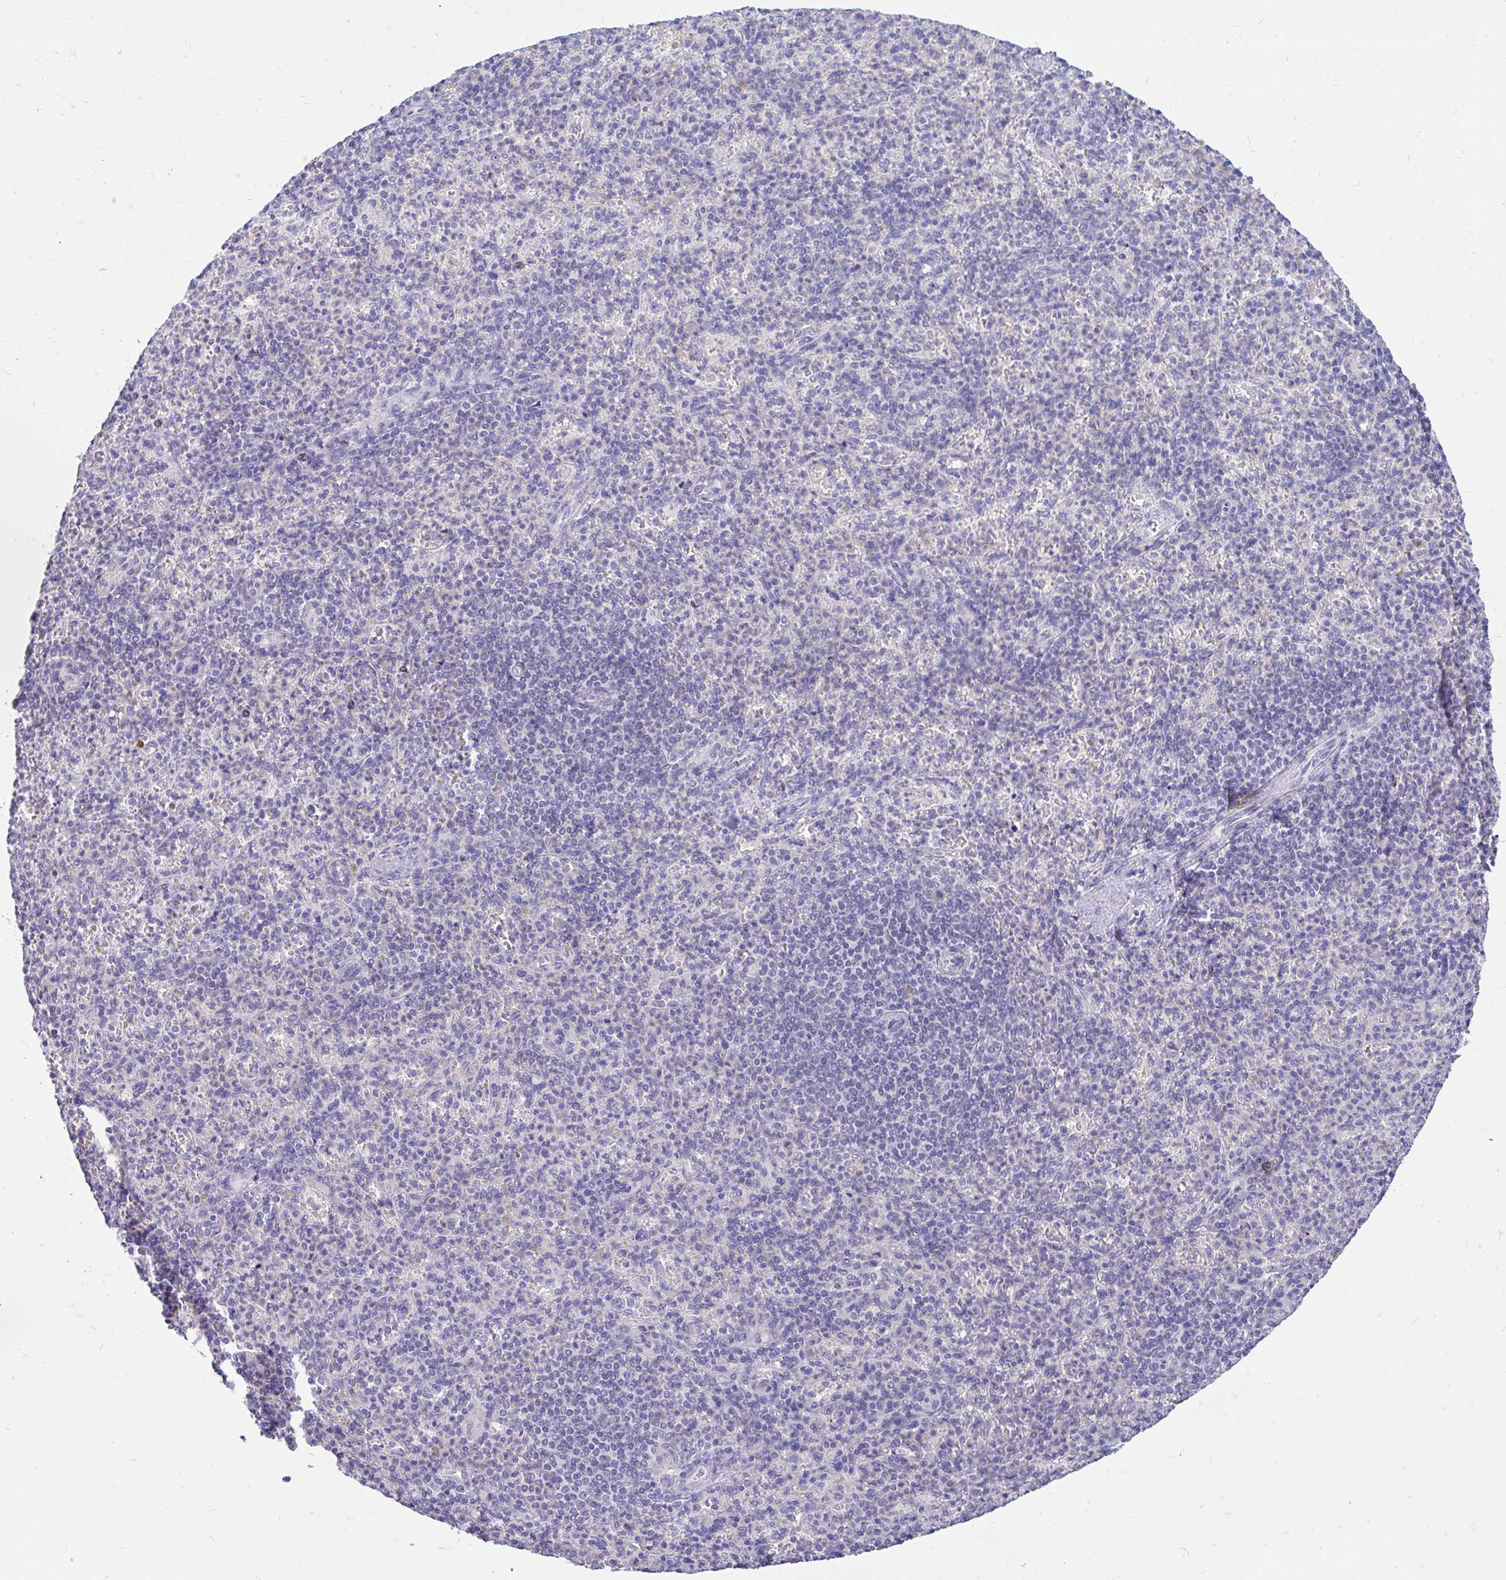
{"staining": {"intensity": "negative", "quantity": "none", "location": "none"}, "tissue": "spleen", "cell_type": "Cells in red pulp", "image_type": "normal", "snomed": [{"axis": "morphology", "description": "Normal tissue, NOS"}, {"axis": "topography", "description": "Spleen"}], "caption": "Immunohistochemical staining of benign spleen reveals no significant positivity in cells in red pulp. The staining was performed using DAB to visualize the protein expression in brown, while the nuclei were stained in blue with hematoxylin (Magnification: 20x).", "gene": "MAP1LC3A", "patient": {"sex": "female", "age": 74}}